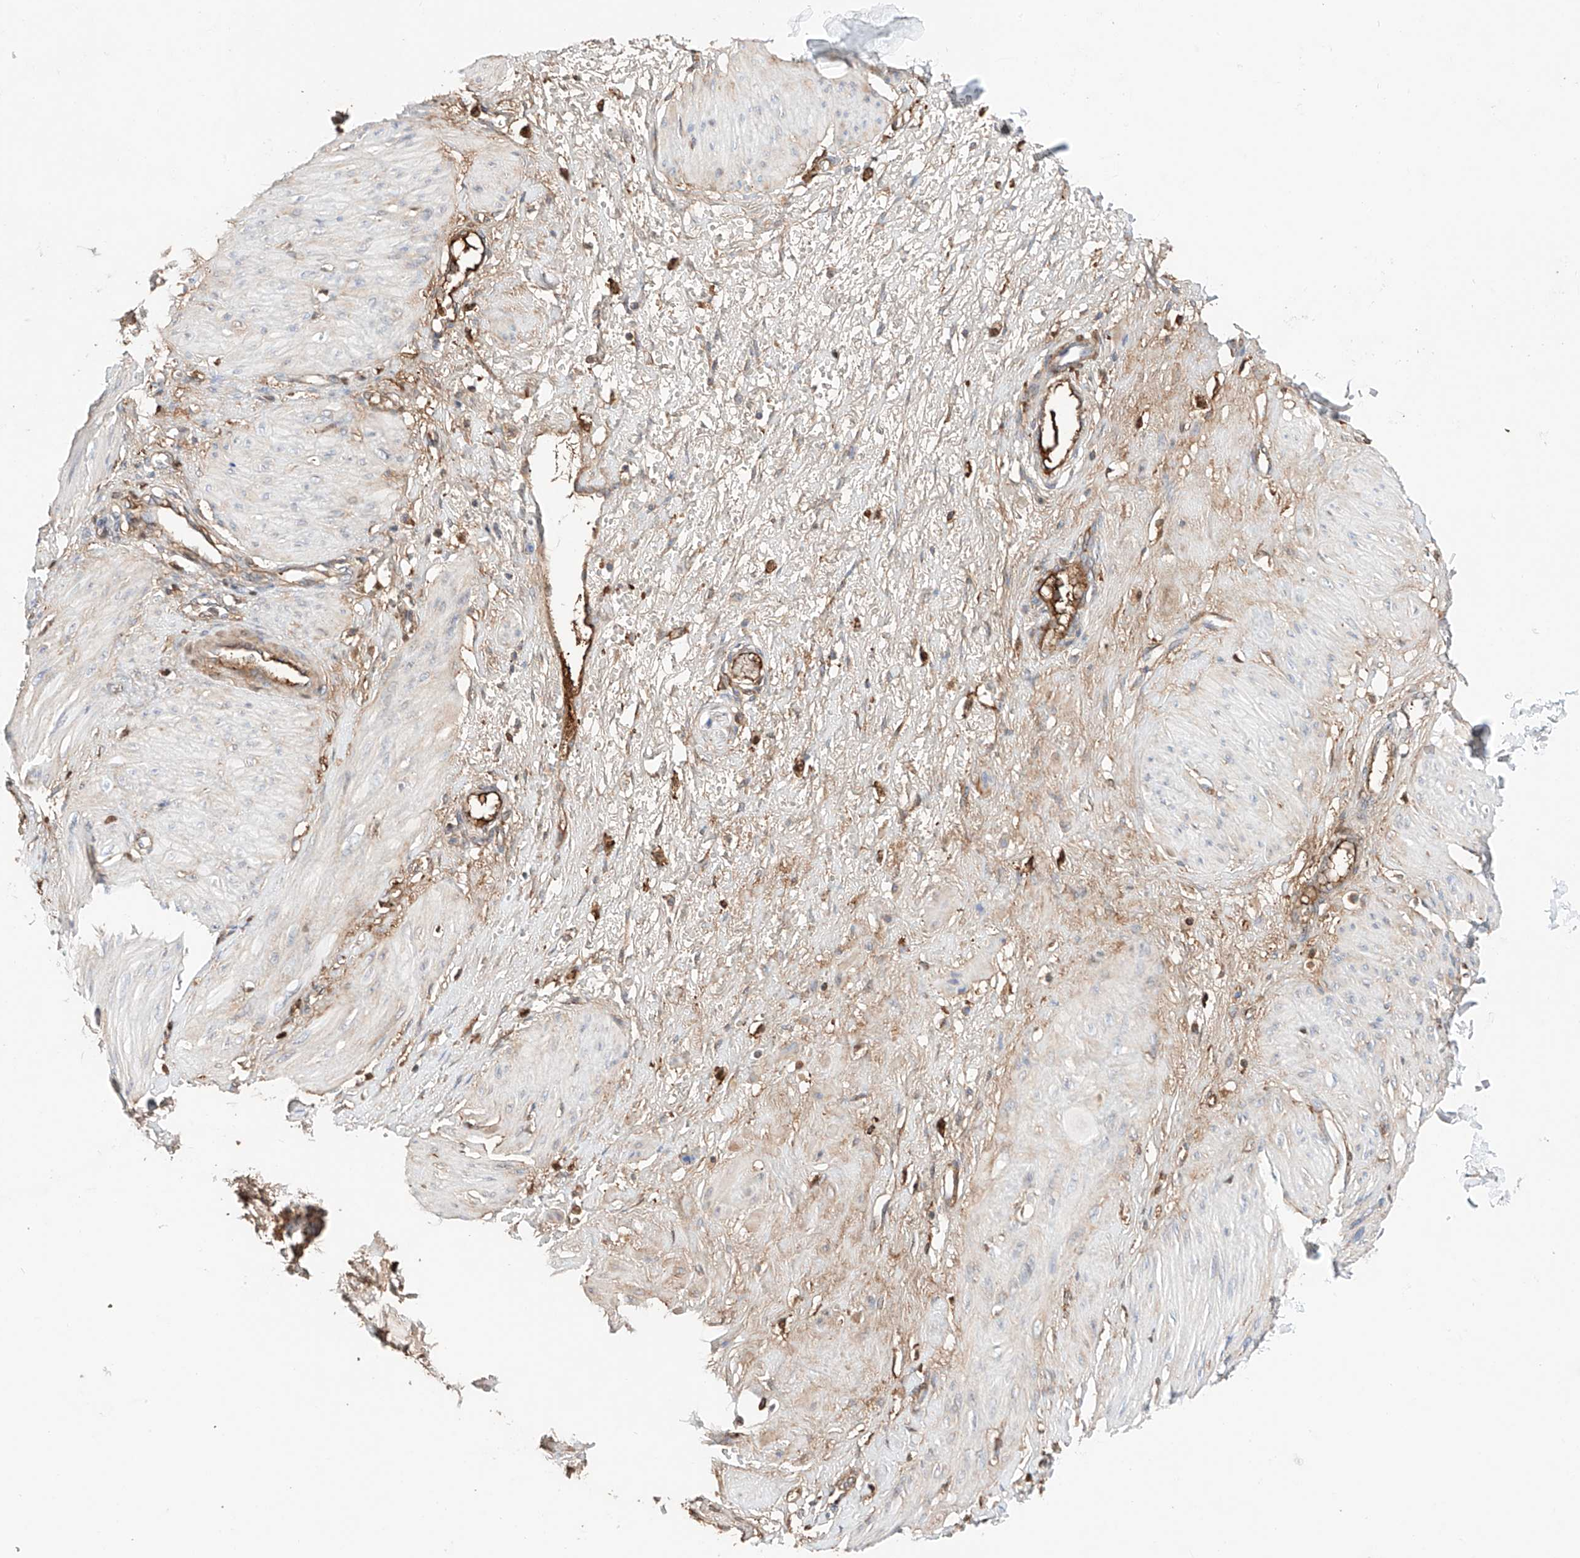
{"staining": {"intensity": "negative", "quantity": "none", "location": "none"}, "tissue": "smooth muscle", "cell_type": "Smooth muscle cells", "image_type": "normal", "snomed": [{"axis": "morphology", "description": "Normal tissue, NOS"}, {"axis": "topography", "description": "Endometrium"}], "caption": "IHC photomicrograph of unremarkable smooth muscle stained for a protein (brown), which displays no staining in smooth muscle cells. Nuclei are stained in blue.", "gene": "PGGT1B", "patient": {"sex": "female", "age": 33}}